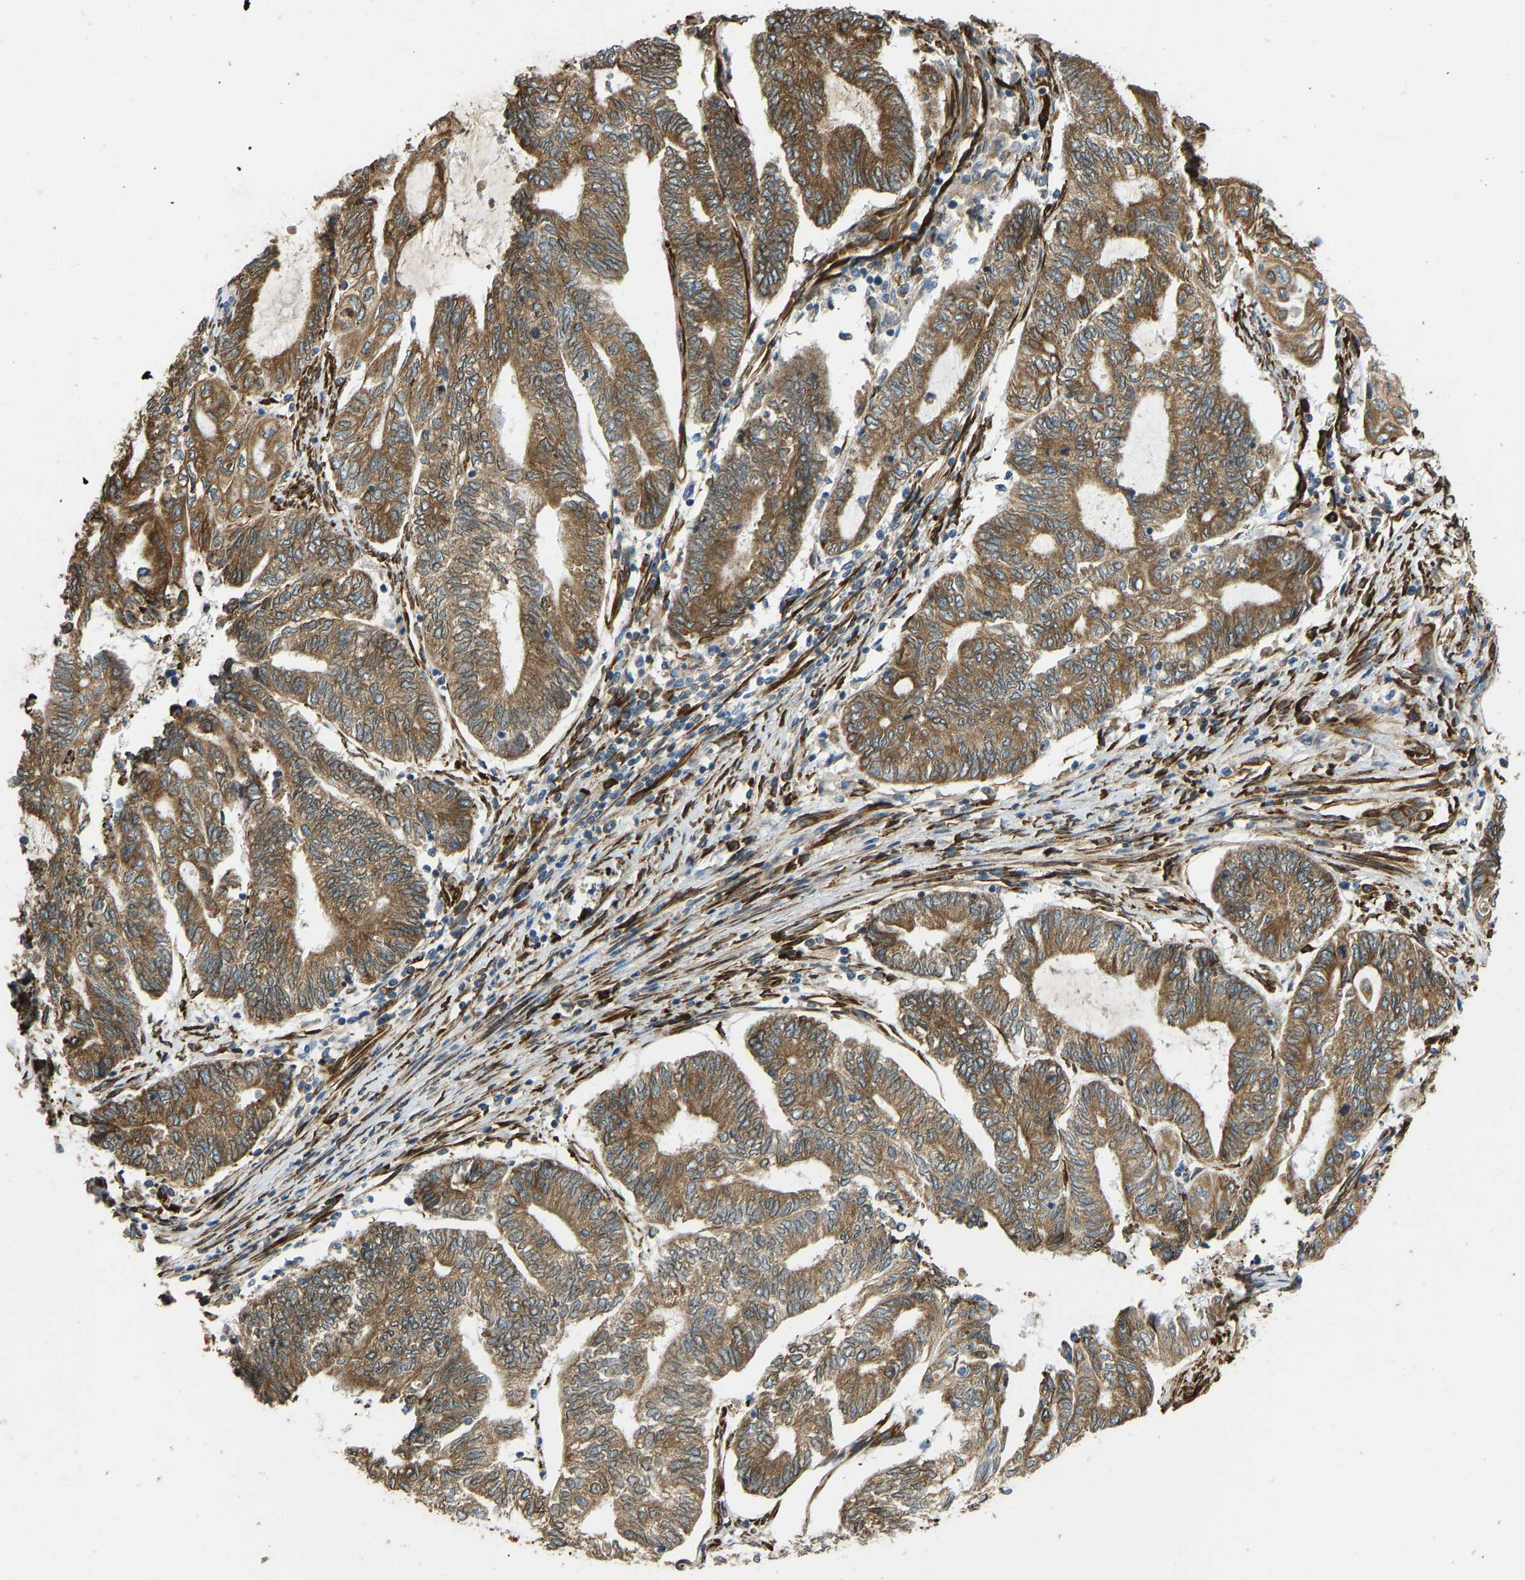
{"staining": {"intensity": "moderate", "quantity": ">75%", "location": "cytoplasmic/membranous"}, "tissue": "endometrial cancer", "cell_type": "Tumor cells", "image_type": "cancer", "snomed": [{"axis": "morphology", "description": "Adenocarcinoma, NOS"}, {"axis": "topography", "description": "Uterus"}, {"axis": "topography", "description": "Endometrium"}], "caption": "IHC (DAB) staining of endometrial cancer (adenocarcinoma) reveals moderate cytoplasmic/membranous protein staining in about >75% of tumor cells.", "gene": "BEX3", "patient": {"sex": "female", "age": 70}}